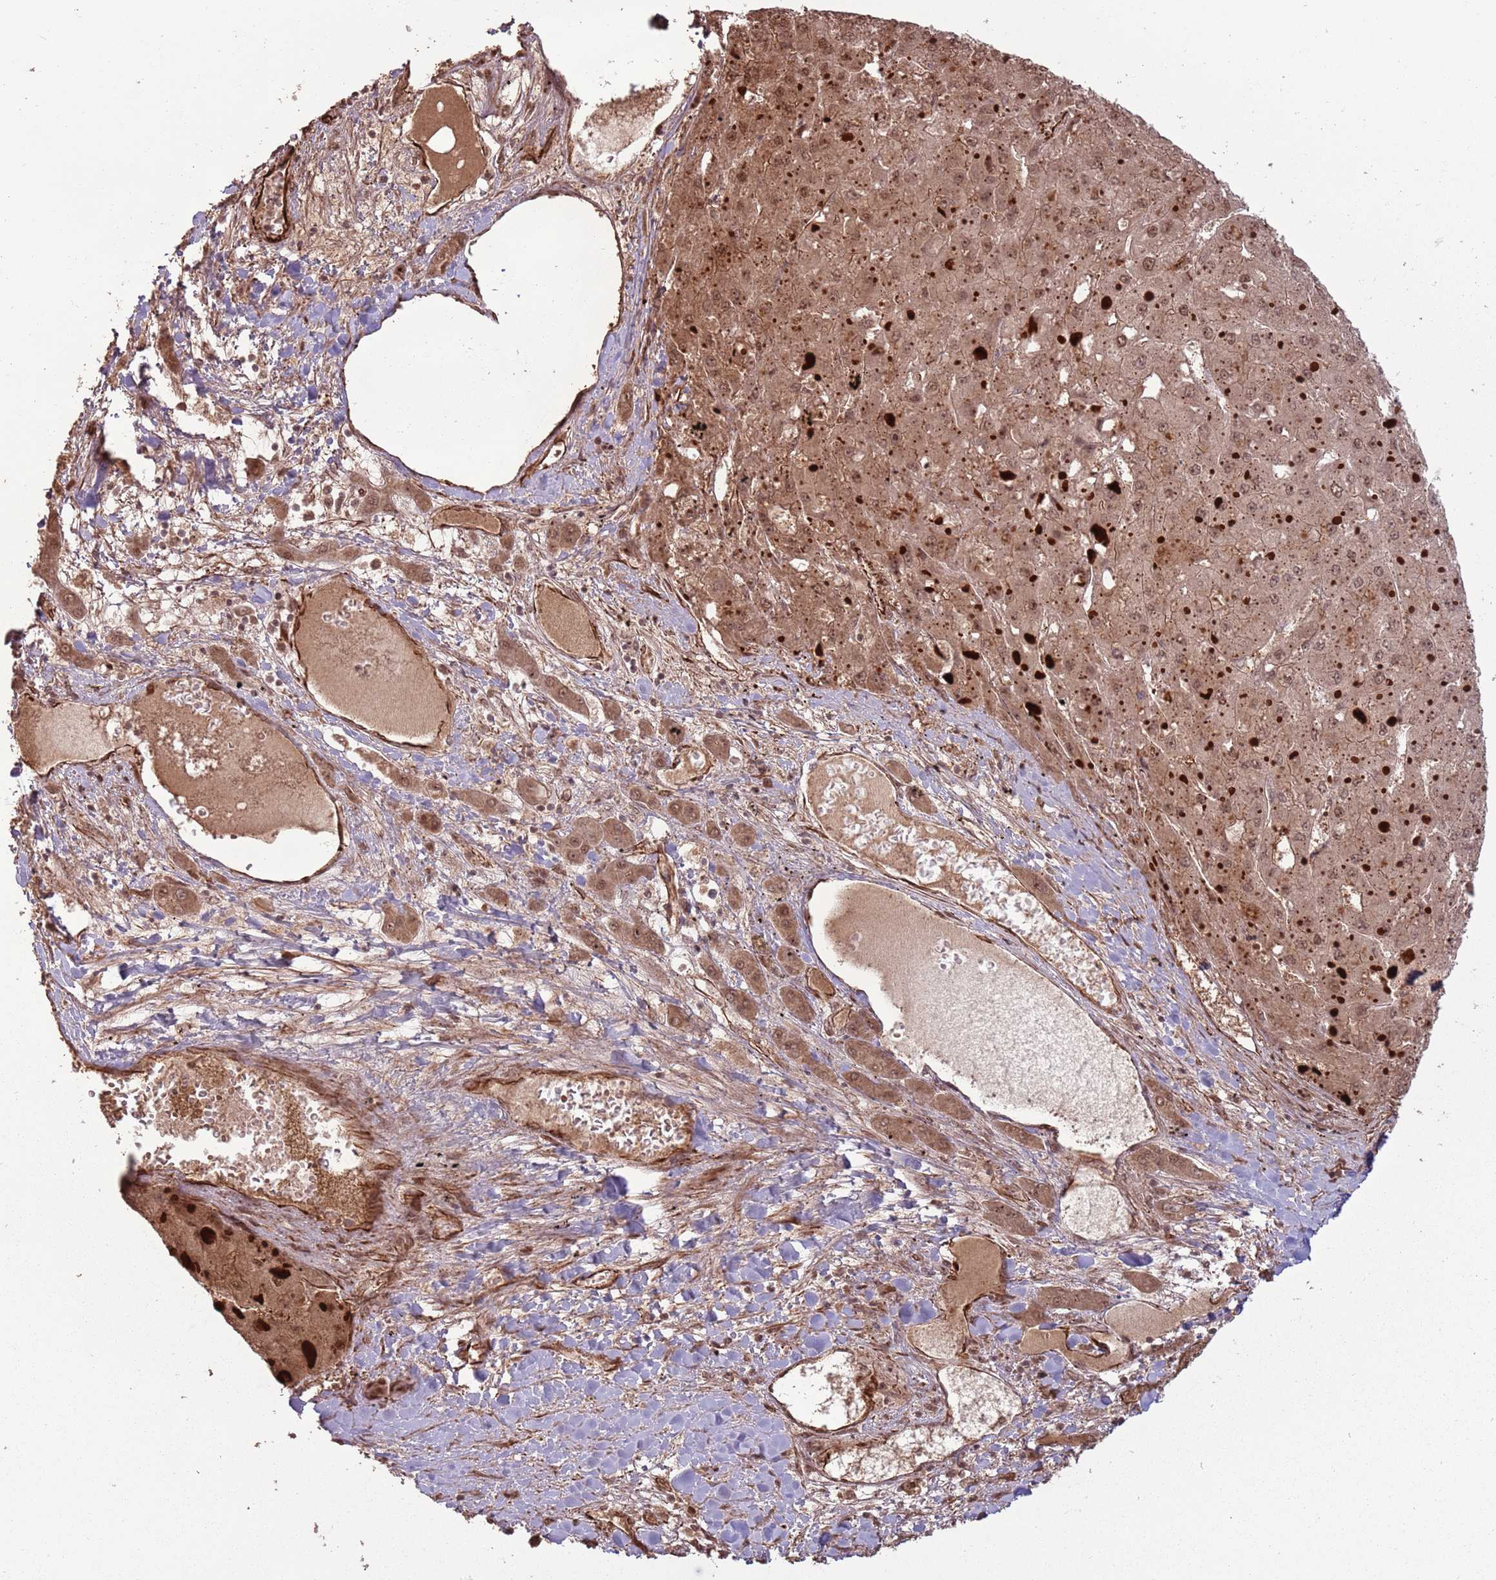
{"staining": {"intensity": "moderate", "quantity": ">75%", "location": "cytoplasmic/membranous,nuclear"}, "tissue": "liver cancer", "cell_type": "Tumor cells", "image_type": "cancer", "snomed": [{"axis": "morphology", "description": "Carcinoma, Hepatocellular, NOS"}, {"axis": "topography", "description": "Liver"}], "caption": "Immunohistochemistry (IHC) micrograph of human hepatocellular carcinoma (liver) stained for a protein (brown), which demonstrates medium levels of moderate cytoplasmic/membranous and nuclear expression in approximately >75% of tumor cells.", "gene": "ADAMTS3", "patient": {"sex": "female", "age": 73}}